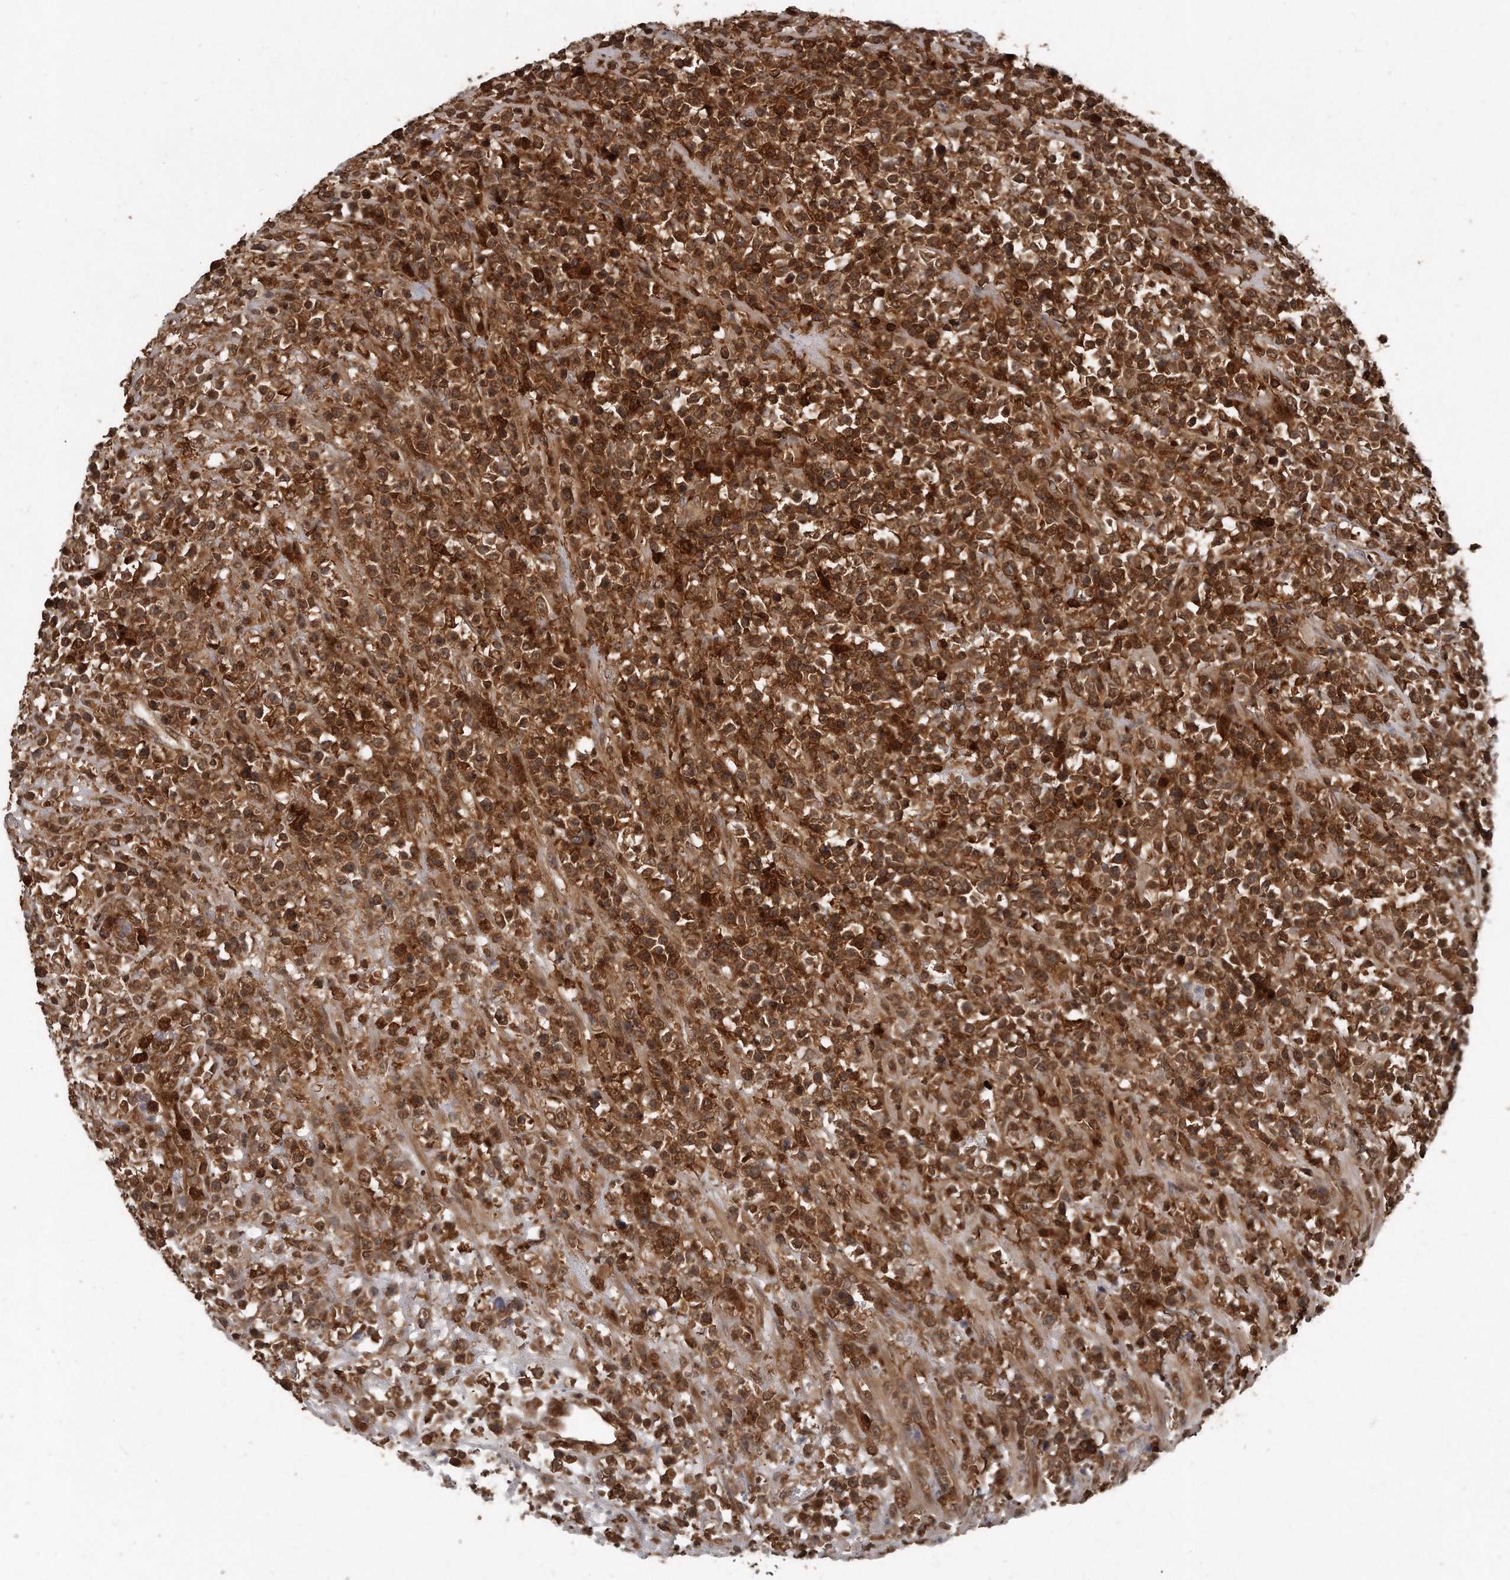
{"staining": {"intensity": "strong", "quantity": ">75%", "location": "cytoplasmic/membranous"}, "tissue": "lymphoma", "cell_type": "Tumor cells", "image_type": "cancer", "snomed": [{"axis": "morphology", "description": "Malignant lymphoma, non-Hodgkin's type, High grade"}, {"axis": "topography", "description": "Colon"}], "caption": "Strong cytoplasmic/membranous positivity for a protein is seen in approximately >75% of tumor cells of lymphoma using IHC.", "gene": "GCH1", "patient": {"sex": "female", "age": 53}}